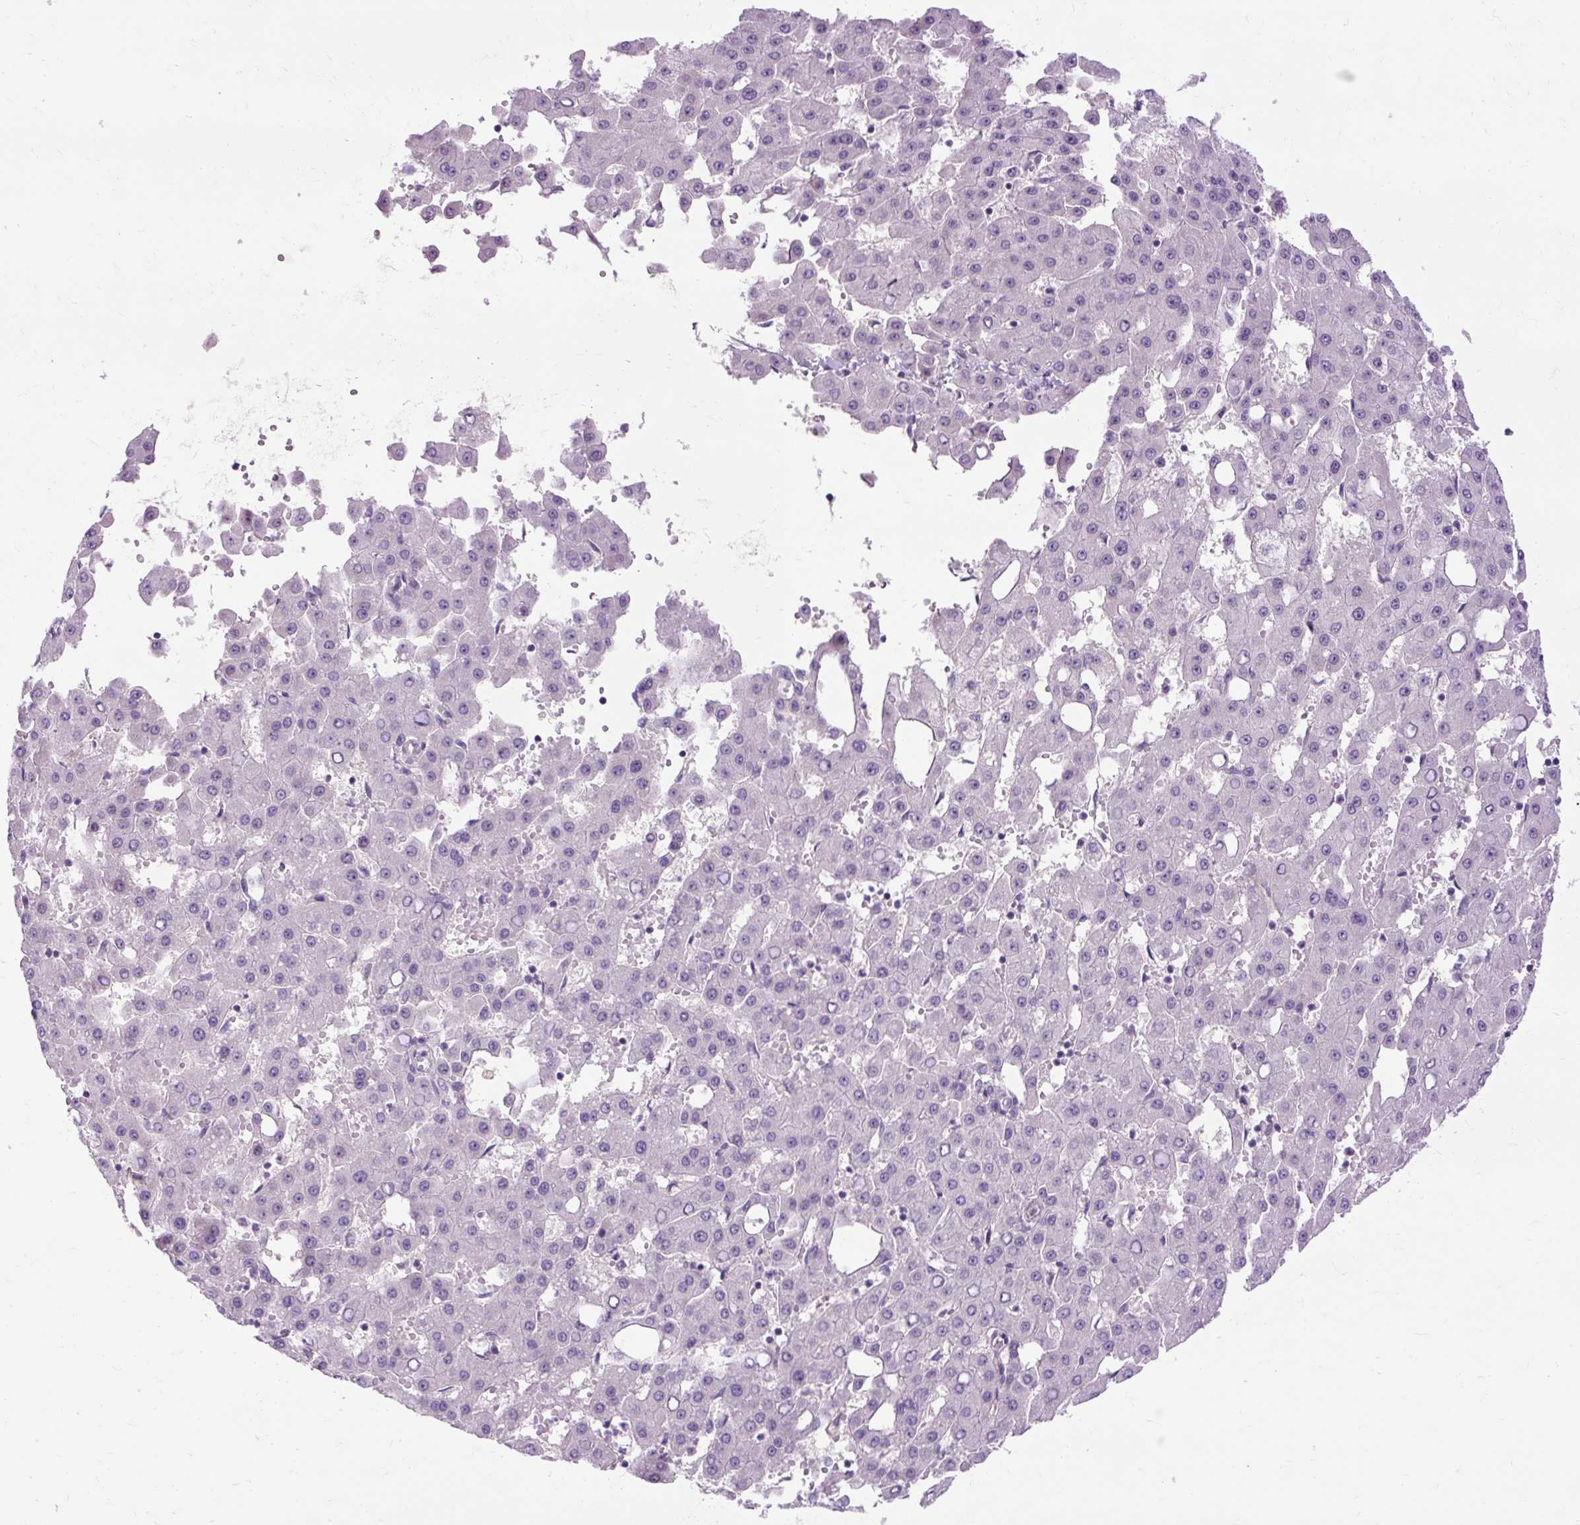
{"staining": {"intensity": "negative", "quantity": "none", "location": "none"}, "tissue": "liver cancer", "cell_type": "Tumor cells", "image_type": "cancer", "snomed": [{"axis": "morphology", "description": "Carcinoma, Hepatocellular, NOS"}, {"axis": "topography", "description": "Liver"}], "caption": "Photomicrograph shows no significant protein staining in tumor cells of hepatocellular carcinoma (liver).", "gene": "ARRDC2", "patient": {"sex": "male", "age": 47}}